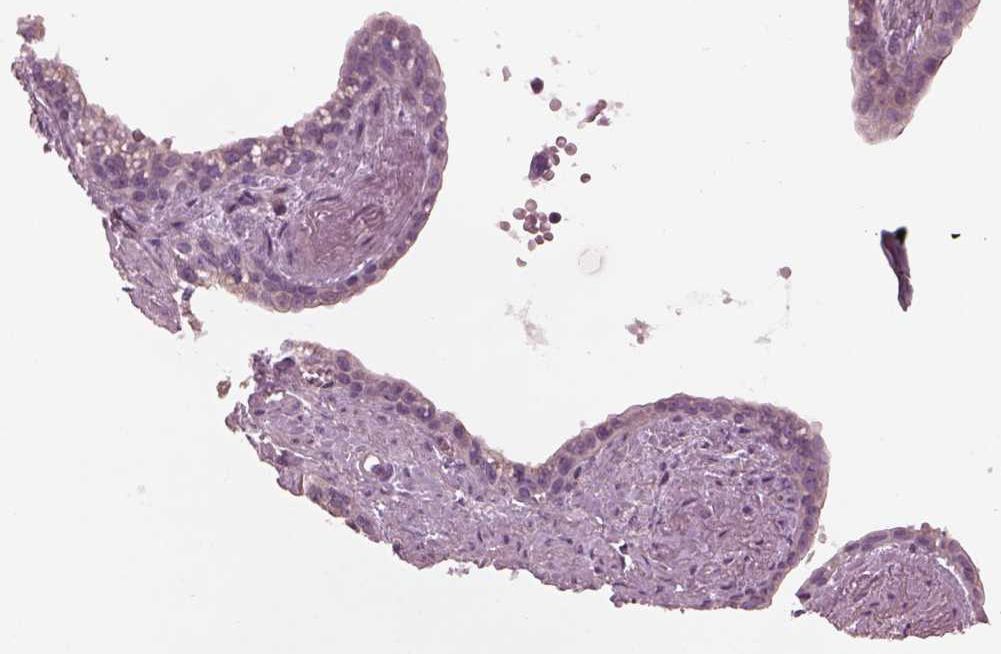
{"staining": {"intensity": "negative", "quantity": "none", "location": "none"}, "tissue": "seminal vesicle", "cell_type": "Glandular cells", "image_type": "normal", "snomed": [{"axis": "morphology", "description": "Normal tissue, NOS"}, {"axis": "morphology", "description": "Urothelial carcinoma, NOS"}, {"axis": "topography", "description": "Urinary bladder"}, {"axis": "topography", "description": "Seminal veicle"}], "caption": "Protein analysis of normal seminal vesicle reveals no significant positivity in glandular cells.", "gene": "ODAD1", "patient": {"sex": "male", "age": 76}}